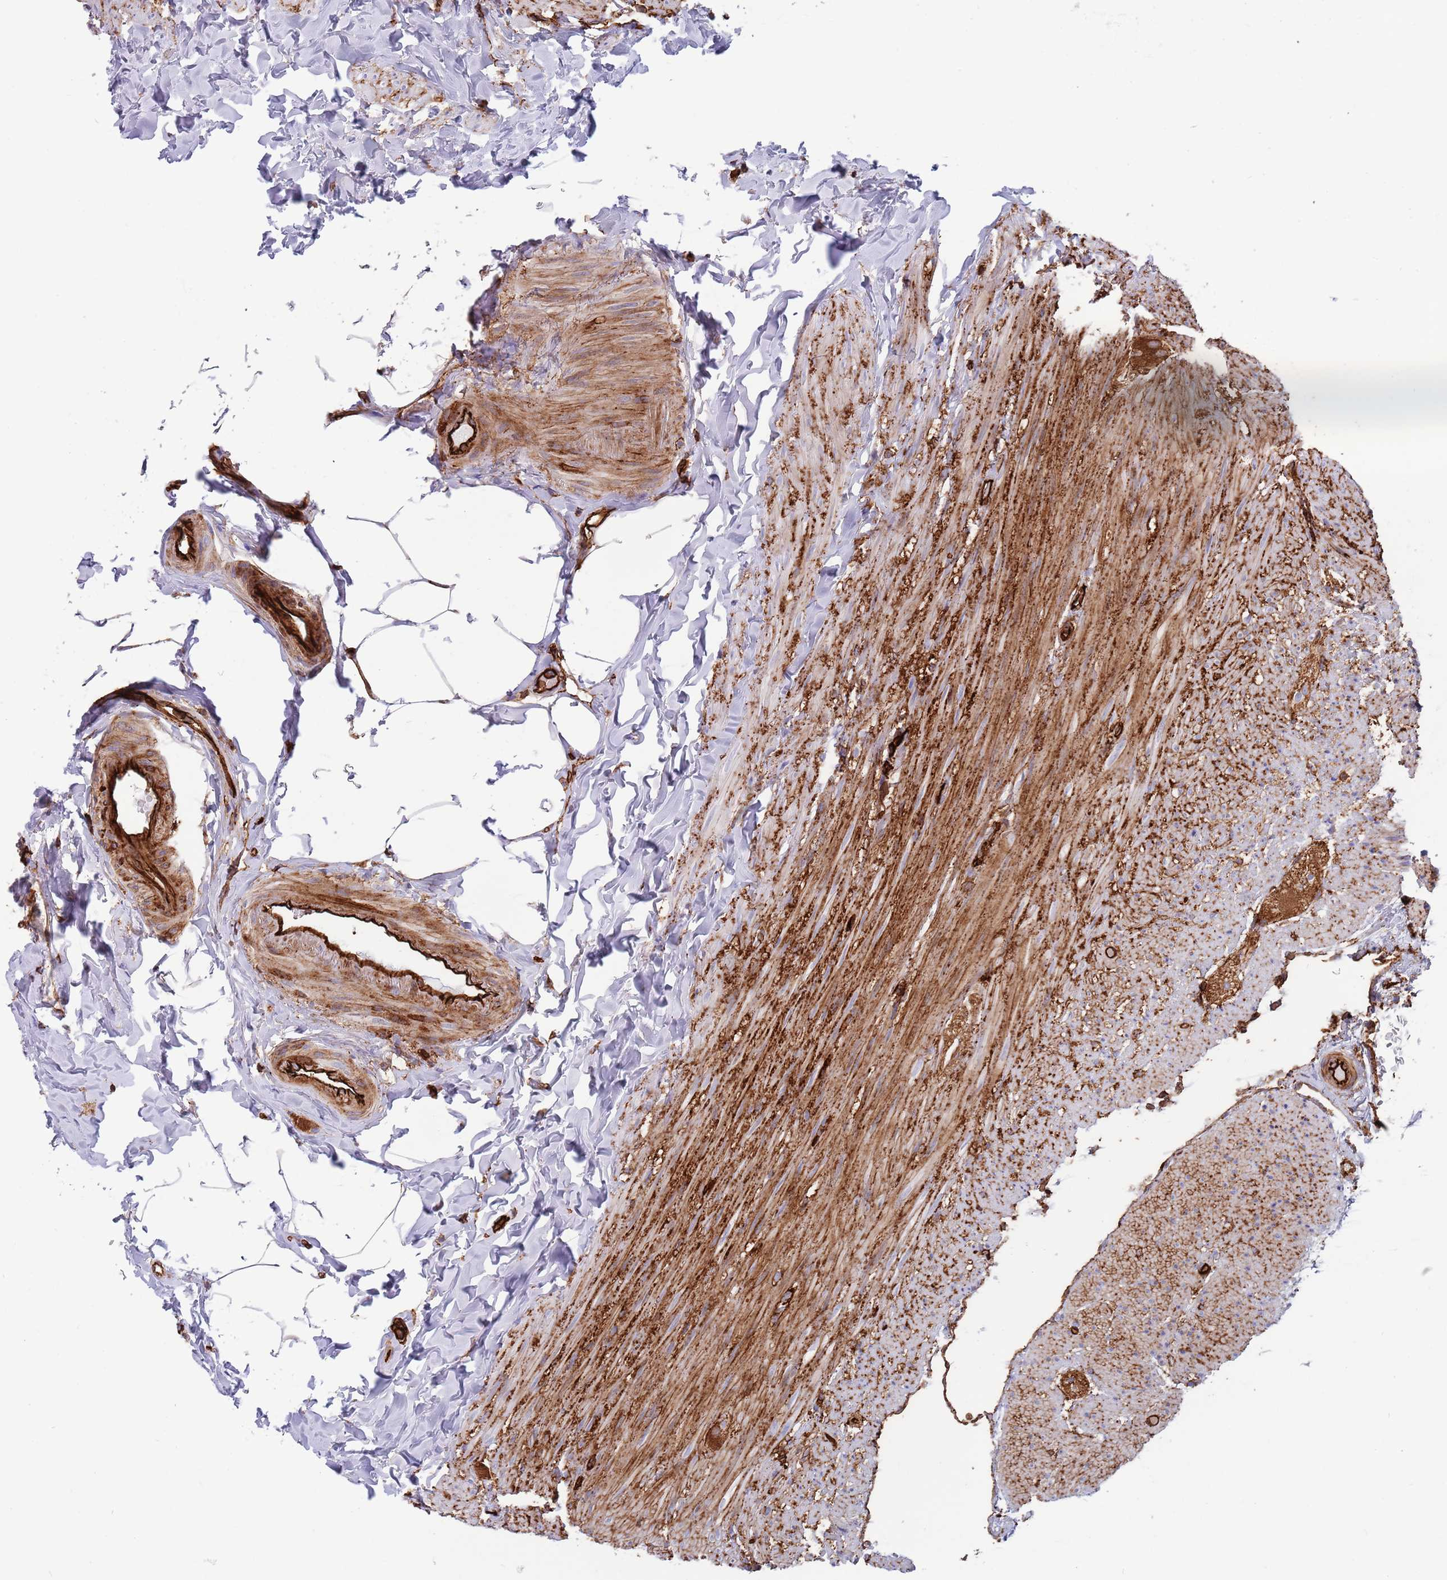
{"staining": {"intensity": "negative", "quantity": "none", "location": "none"}, "tissue": "appendix", "cell_type": "Glandular cells", "image_type": "normal", "snomed": [{"axis": "morphology", "description": "Normal tissue, NOS"}, {"axis": "topography", "description": "Appendix"}], "caption": "Appendix was stained to show a protein in brown. There is no significant staining in glandular cells. (DAB (3,3'-diaminobenzidine) IHC with hematoxylin counter stain).", "gene": "KBTBD6", "patient": {"sex": "male", "age": 55}}